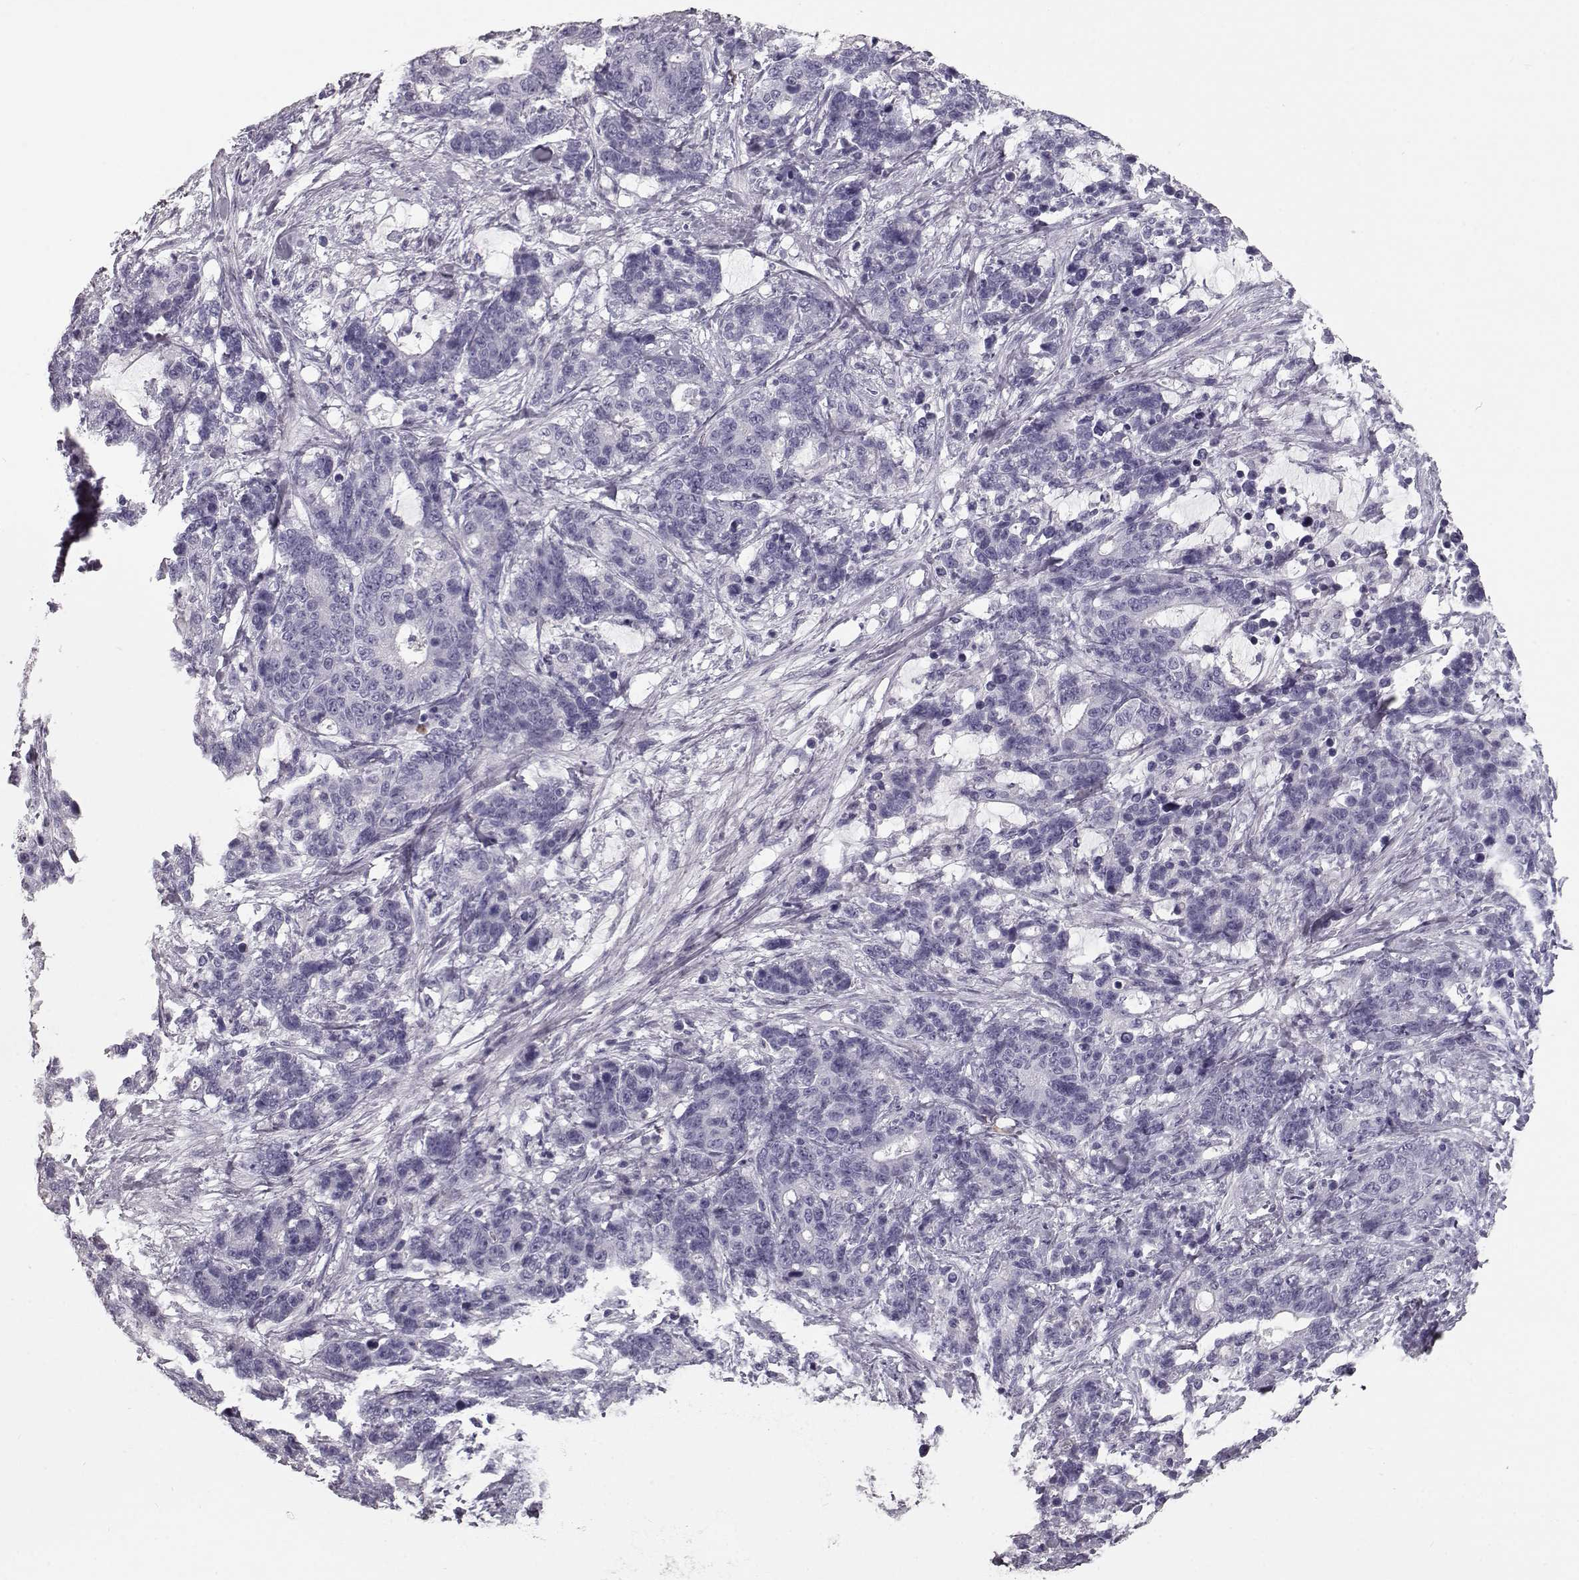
{"staining": {"intensity": "negative", "quantity": "none", "location": "none"}, "tissue": "stomach cancer", "cell_type": "Tumor cells", "image_type": "cancer", "snomed": [{"axis": "morphology", "description": "Normal tissue, NOS"}, {"axis": "morphology", "description": "Adenocarcinoma, NOS"}, {"axis": "topography", "description": "Stomach"}], "caption": "There is no significant expression in tumor cells of stomach adenocarcinoma. (Brightfield microscopy of DAB (3,3'-diaminobenzidine) IHC at high magnification).", "gene": "CCL19", "patient": {"sex": "female", "age": 64}}